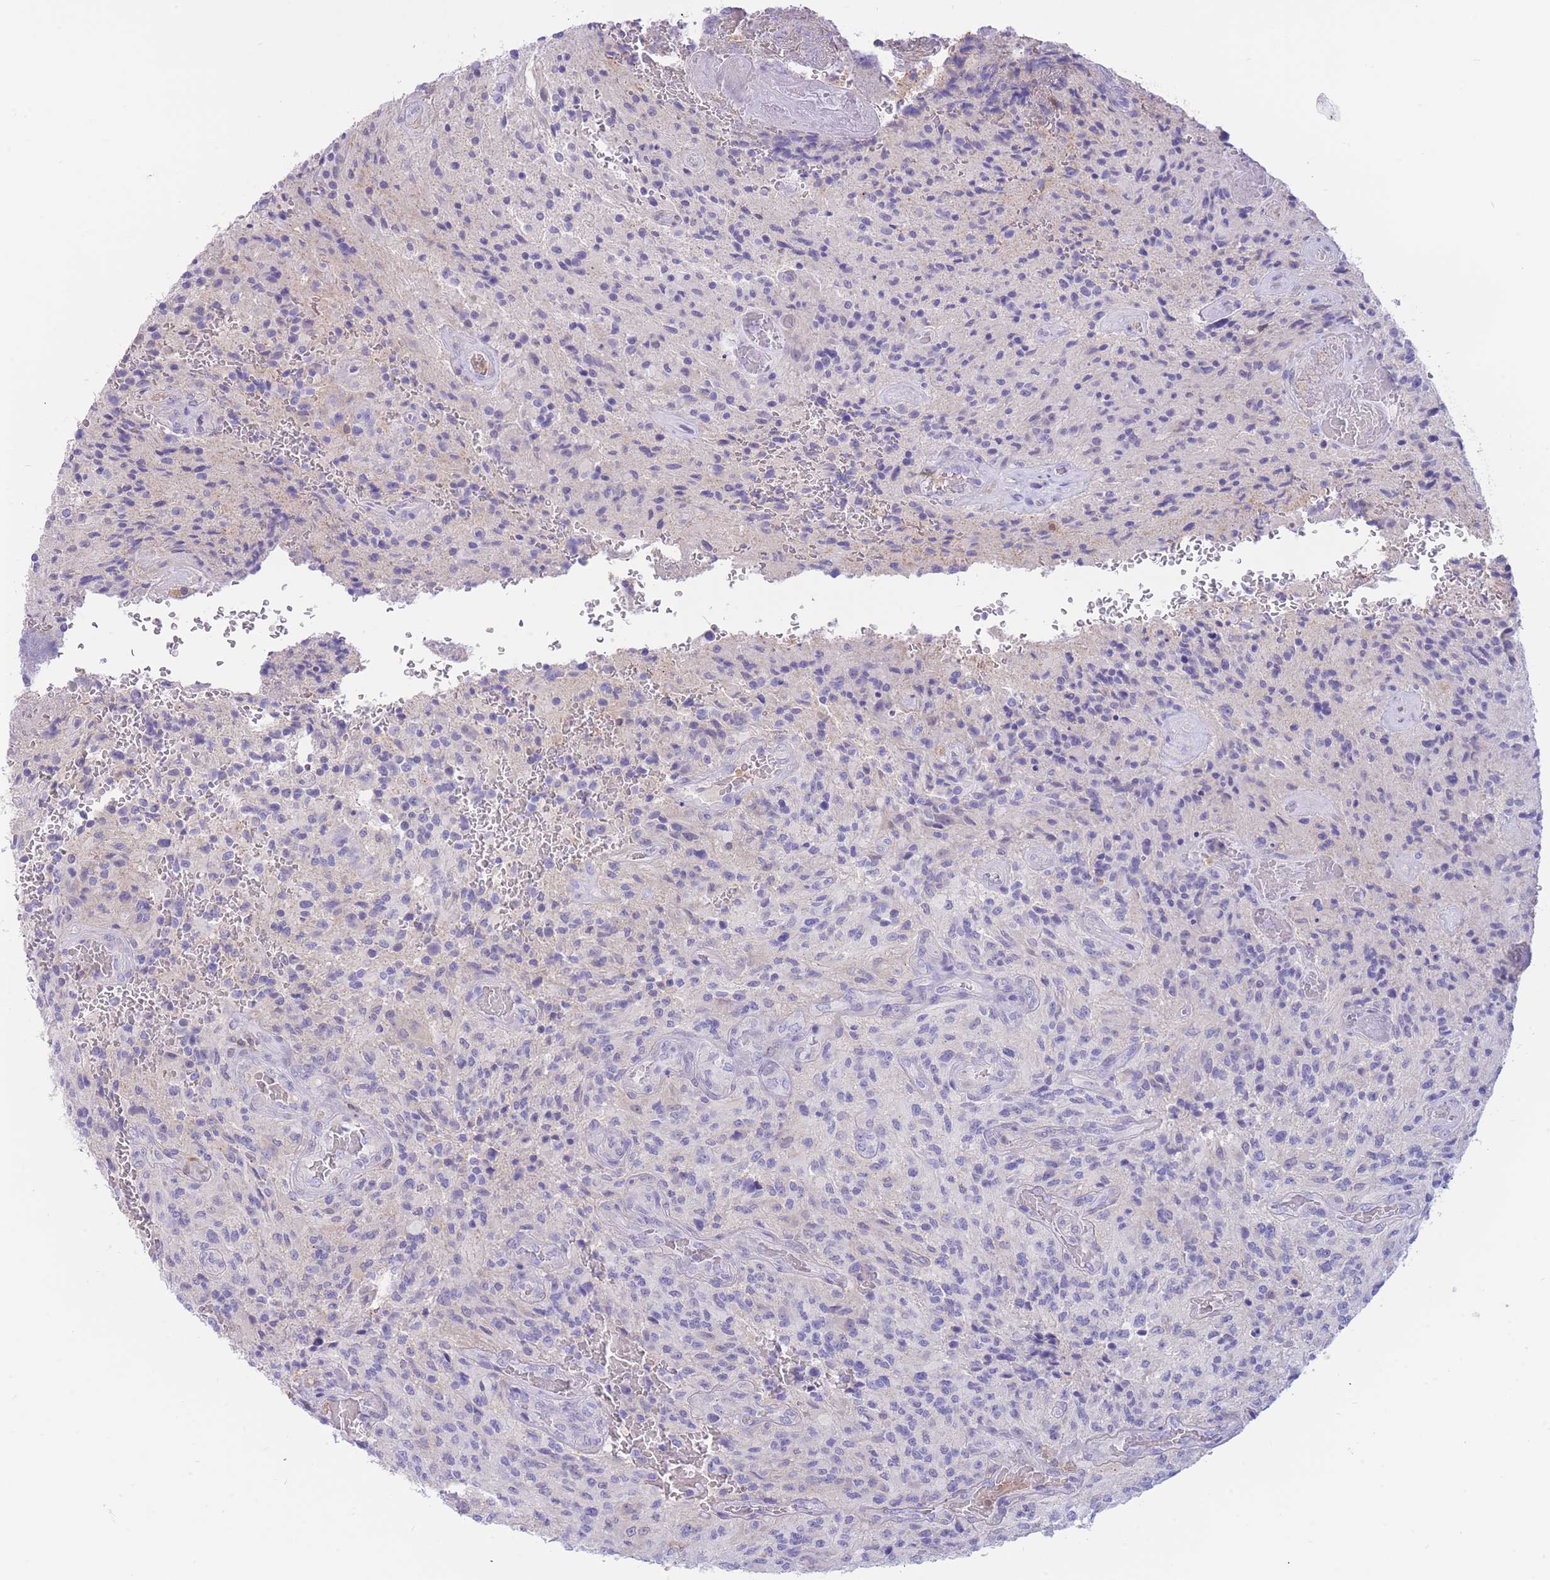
{"staining": {"intensity": "negative", "quantity": "none", "location": "none"}, "tissue": "glioma", "cell_type": "Tumor cells", "image_type": "cancer", "snomed": [{"axis": "morphology", "description": "Normal tissue, NOS"}, {"axis": "morphology", "description": "Glioma, malignant, High grade"}, {"axis": "topography", "description": "Cerebral cortex"}], "caption": "Micrograph shows no protein positivity in tumor cells of glioma tissue. (Stains: DAB (3,3'-diaminobenzidine) immunohistochemistry (IHC) with hematoxylin counter stain, Microscopy: brightfield microscopy at high magnification).", "gene": "SULT1A1", "patient": {"sex": "male", "age": 56}}